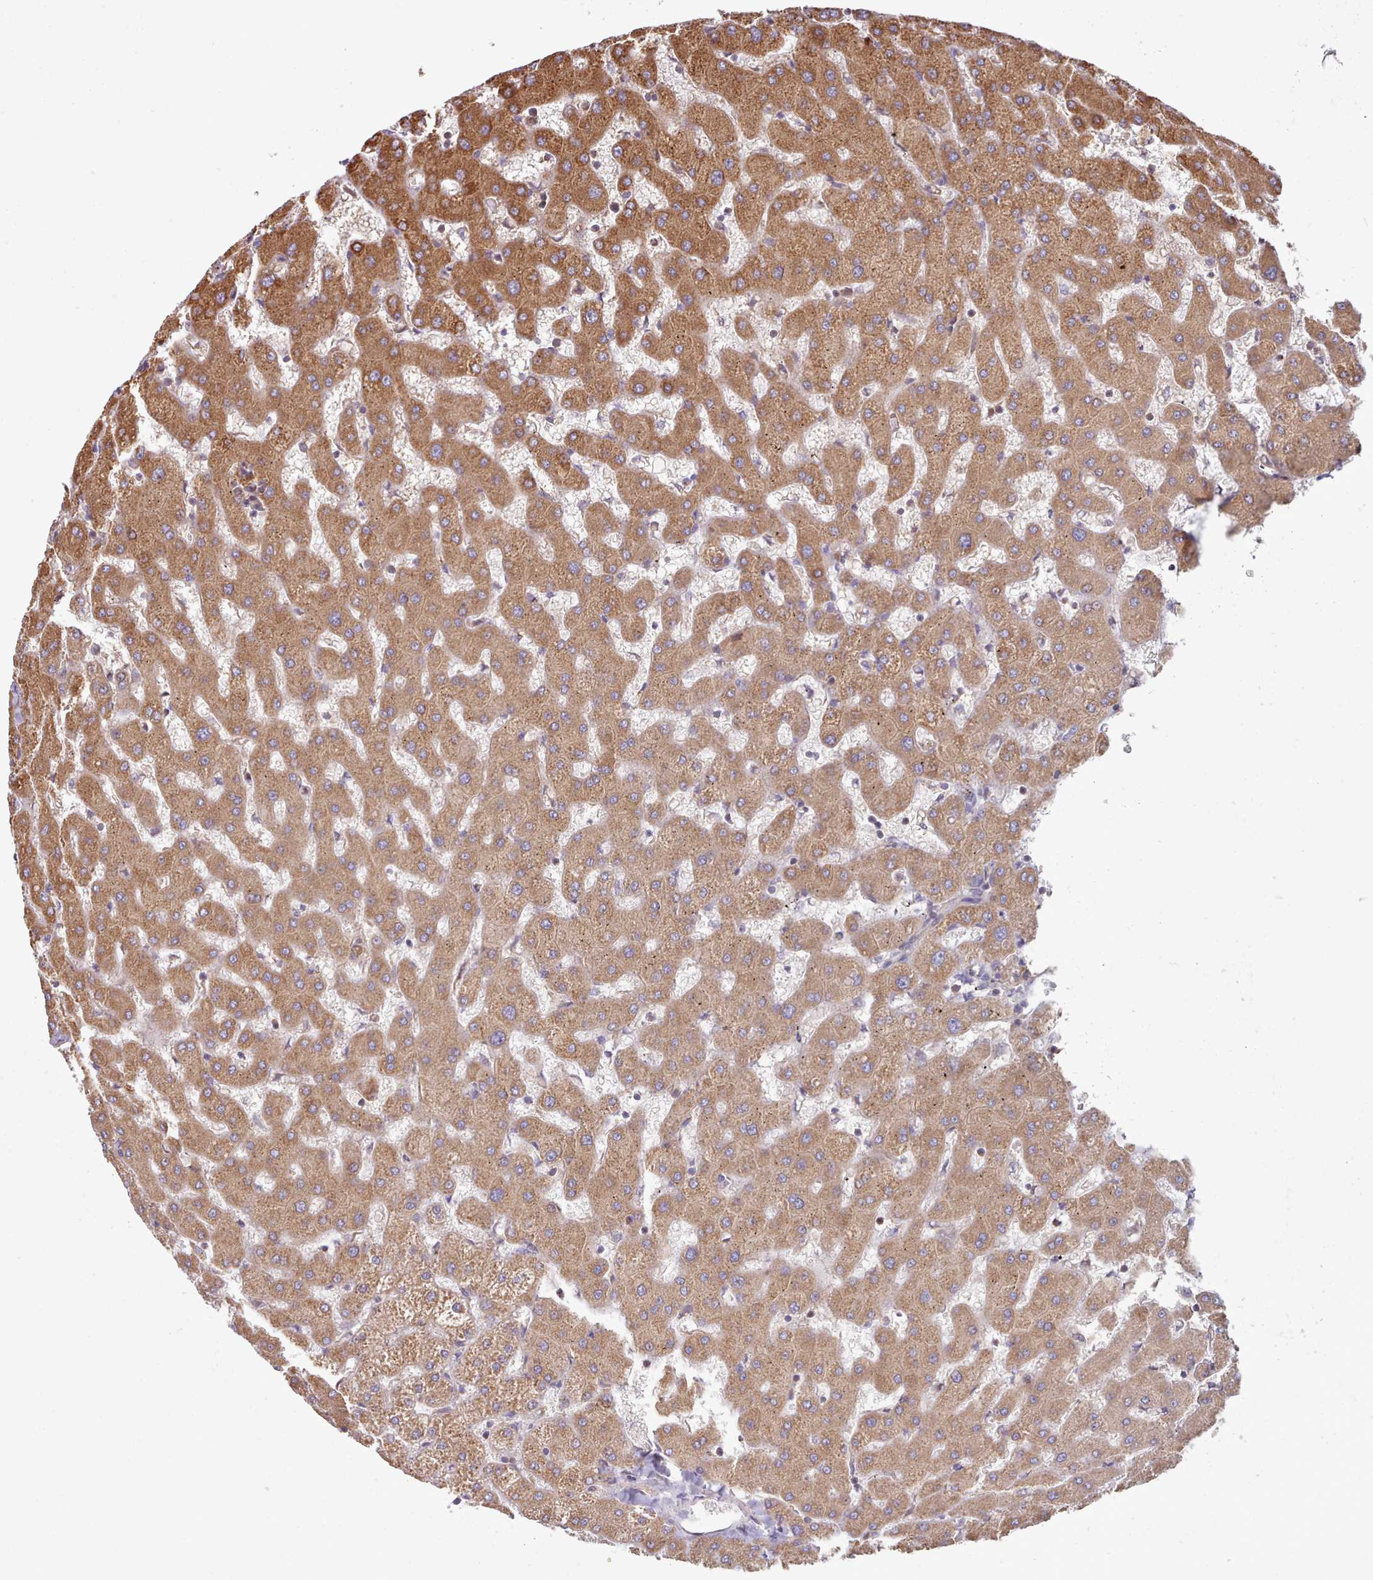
{"staining": {"intensity": "negative", "quantity": "none", "location": "none"}, "tissue": "liver", "cell_type": "Cholangiocytes", "image_type": "normal", "snomed": [{"axis": "morphology", "description": "Normal tissue, NOS"}, {"axis": "topography", "description": "Liver"}], "caption": "Cholangiocytes are negative for brown protein staining in normal liver. (Immunohistochemistry (ihc), brightfield microscopy, high magnification).", "gene": "TRIM26", "patient": {"sex": "female", "age": 63}}